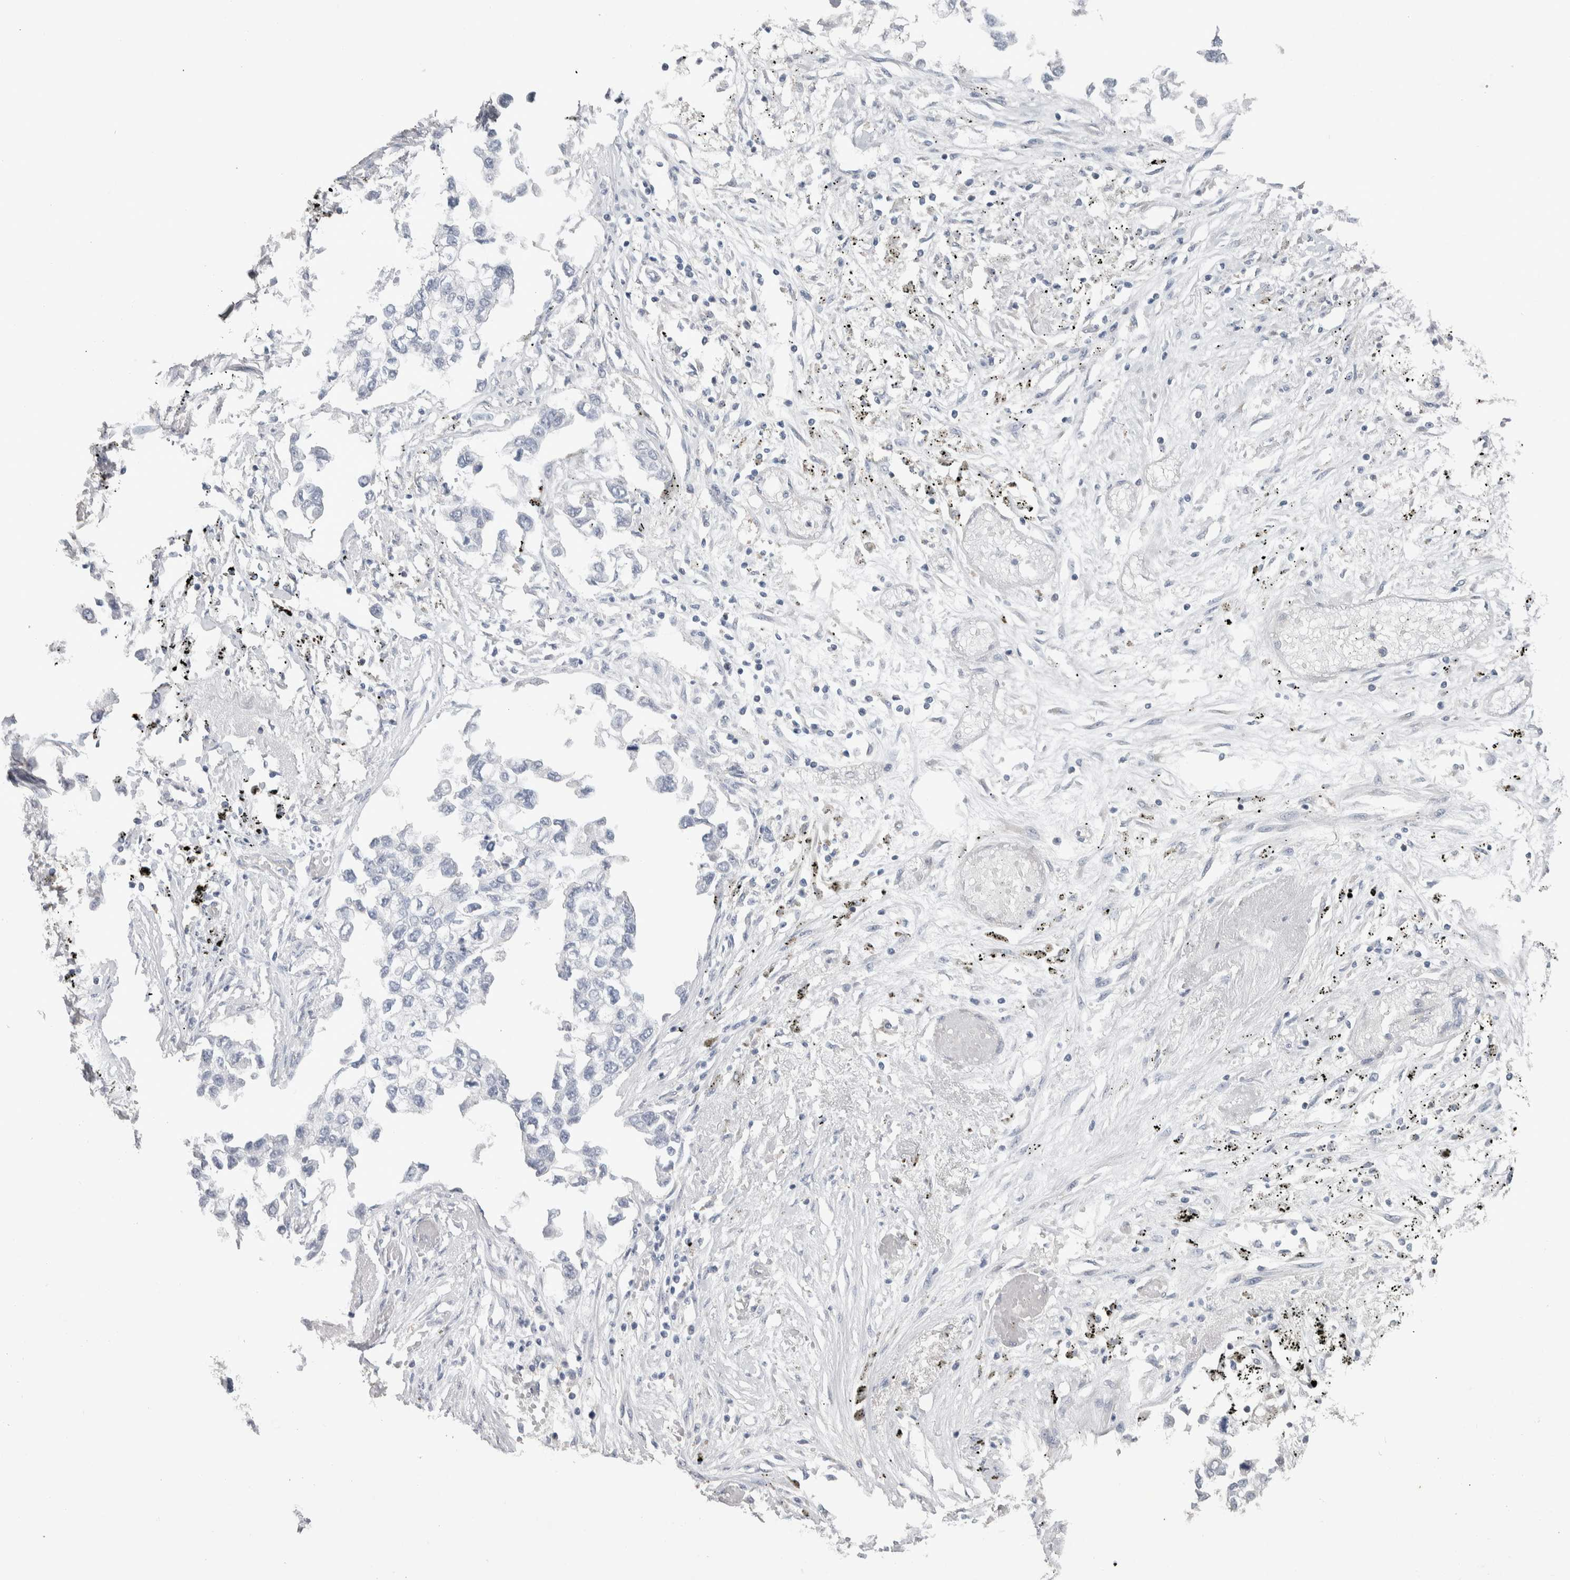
{"staining": {"intensity": "negative", "quantity": "none", "location": "none"}, "tissue": "lung cancer", "cell_type": "Tumor cells", "image_type": "cancer", "snomed": [{"axis": "morphology", "description": "Inflammation, NOS"}, {"axis": "morphology", "description": "Adenocarcinoma, NOS"}, {"axis": "topography", "description": "Lung"}], "caption": "This is an immunohistochemistry (IHC) image of lung cancer. There is no expression in tumor cells.", "gene": "GPHN", "patient": {"sex": "male", "age": 63}}